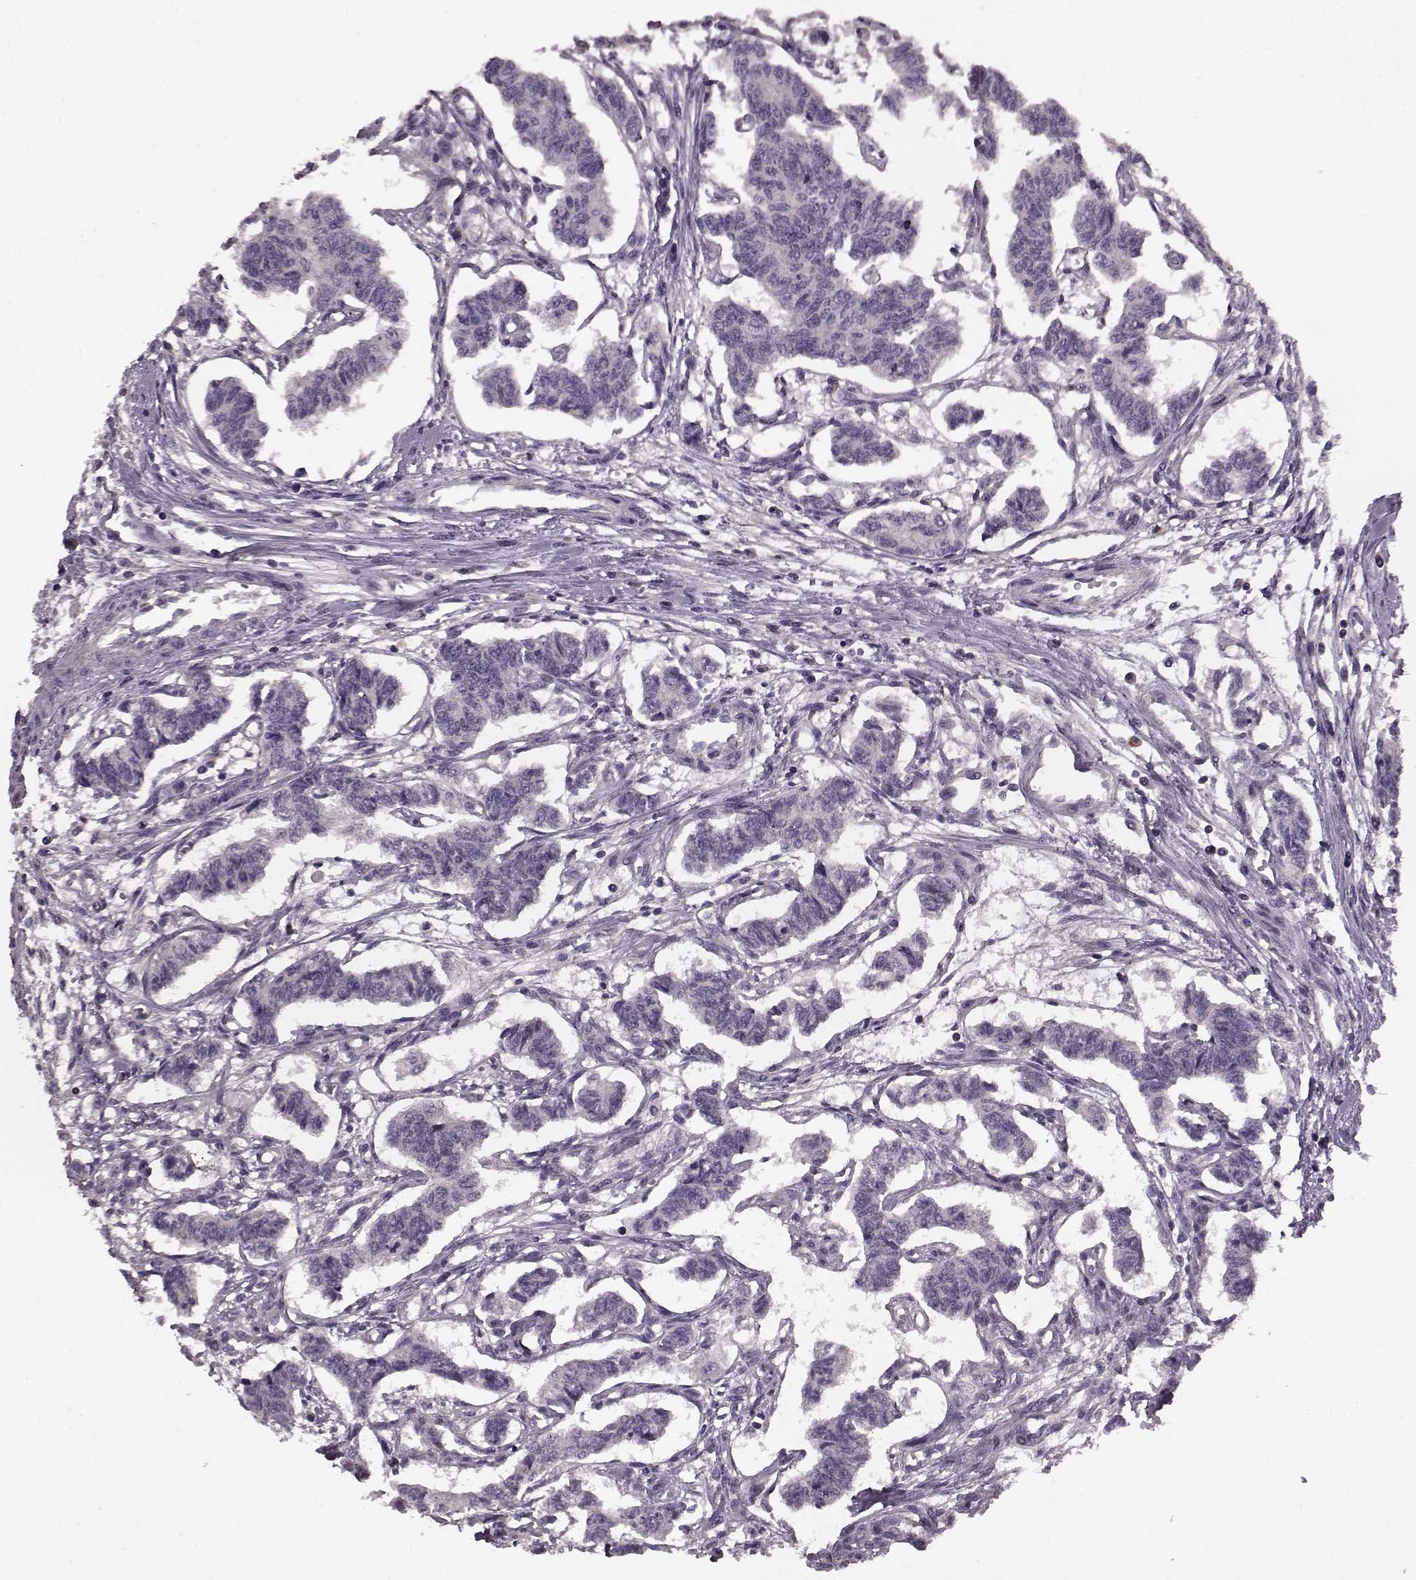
{"staining": {"intensity": "negative", "quantity": "none", "location": "none"}, "tissue": "carcinoid", "cell_type": "Tumor cells", "image_type": "cancer", "snomed": [{"axis": "morphology", "description": "Carcinoid, malignant, NOS"}, {"axis": "topography", "description": "Kidney"}], "caption": "Tumor cells show no significant protein staining in carcinoid (malignant).", "gene": "SLC52A3", "patient": {"sex": "female", "age": 41}}